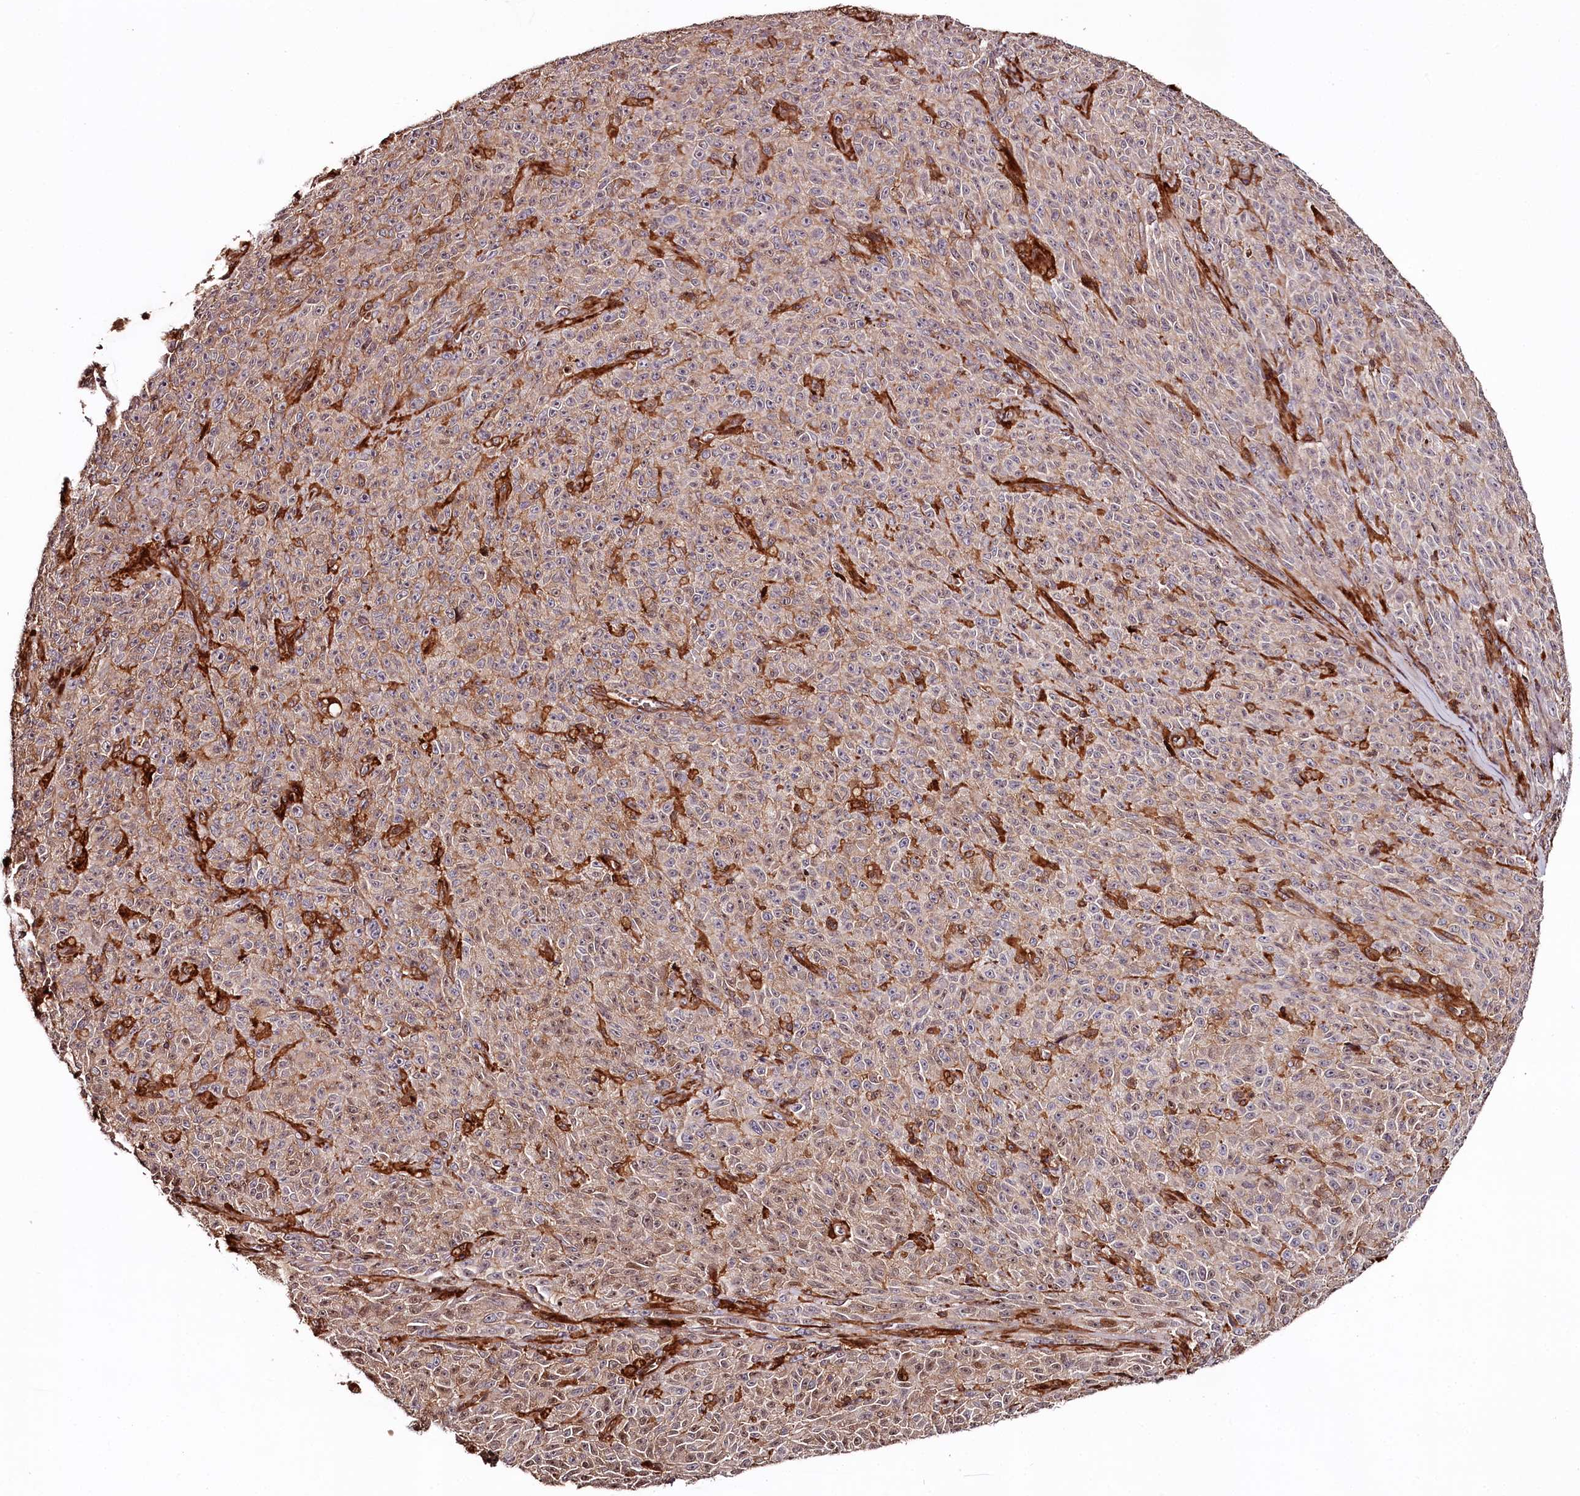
{"staining": {"intensity": "weak", "quantity": "25%-75%", "location": "cytoplasmic/membranous"}, "tissue": "melanoma", "cell_type": "Tumor cells", "image_type": "cancer", "snomed": [{"axis": "morphology", "description": "Malignant melanoma, NOS"}, {"axis": "topography", "description": "Skin"}], "caption": "Protein staining of malignant melanoma tissue exhibits weak cytoplasmic/membranous staining in about 25%-75% of tumor cells.", "gene": "KIF14", "patient": {"sex": "female", "age": 82}}